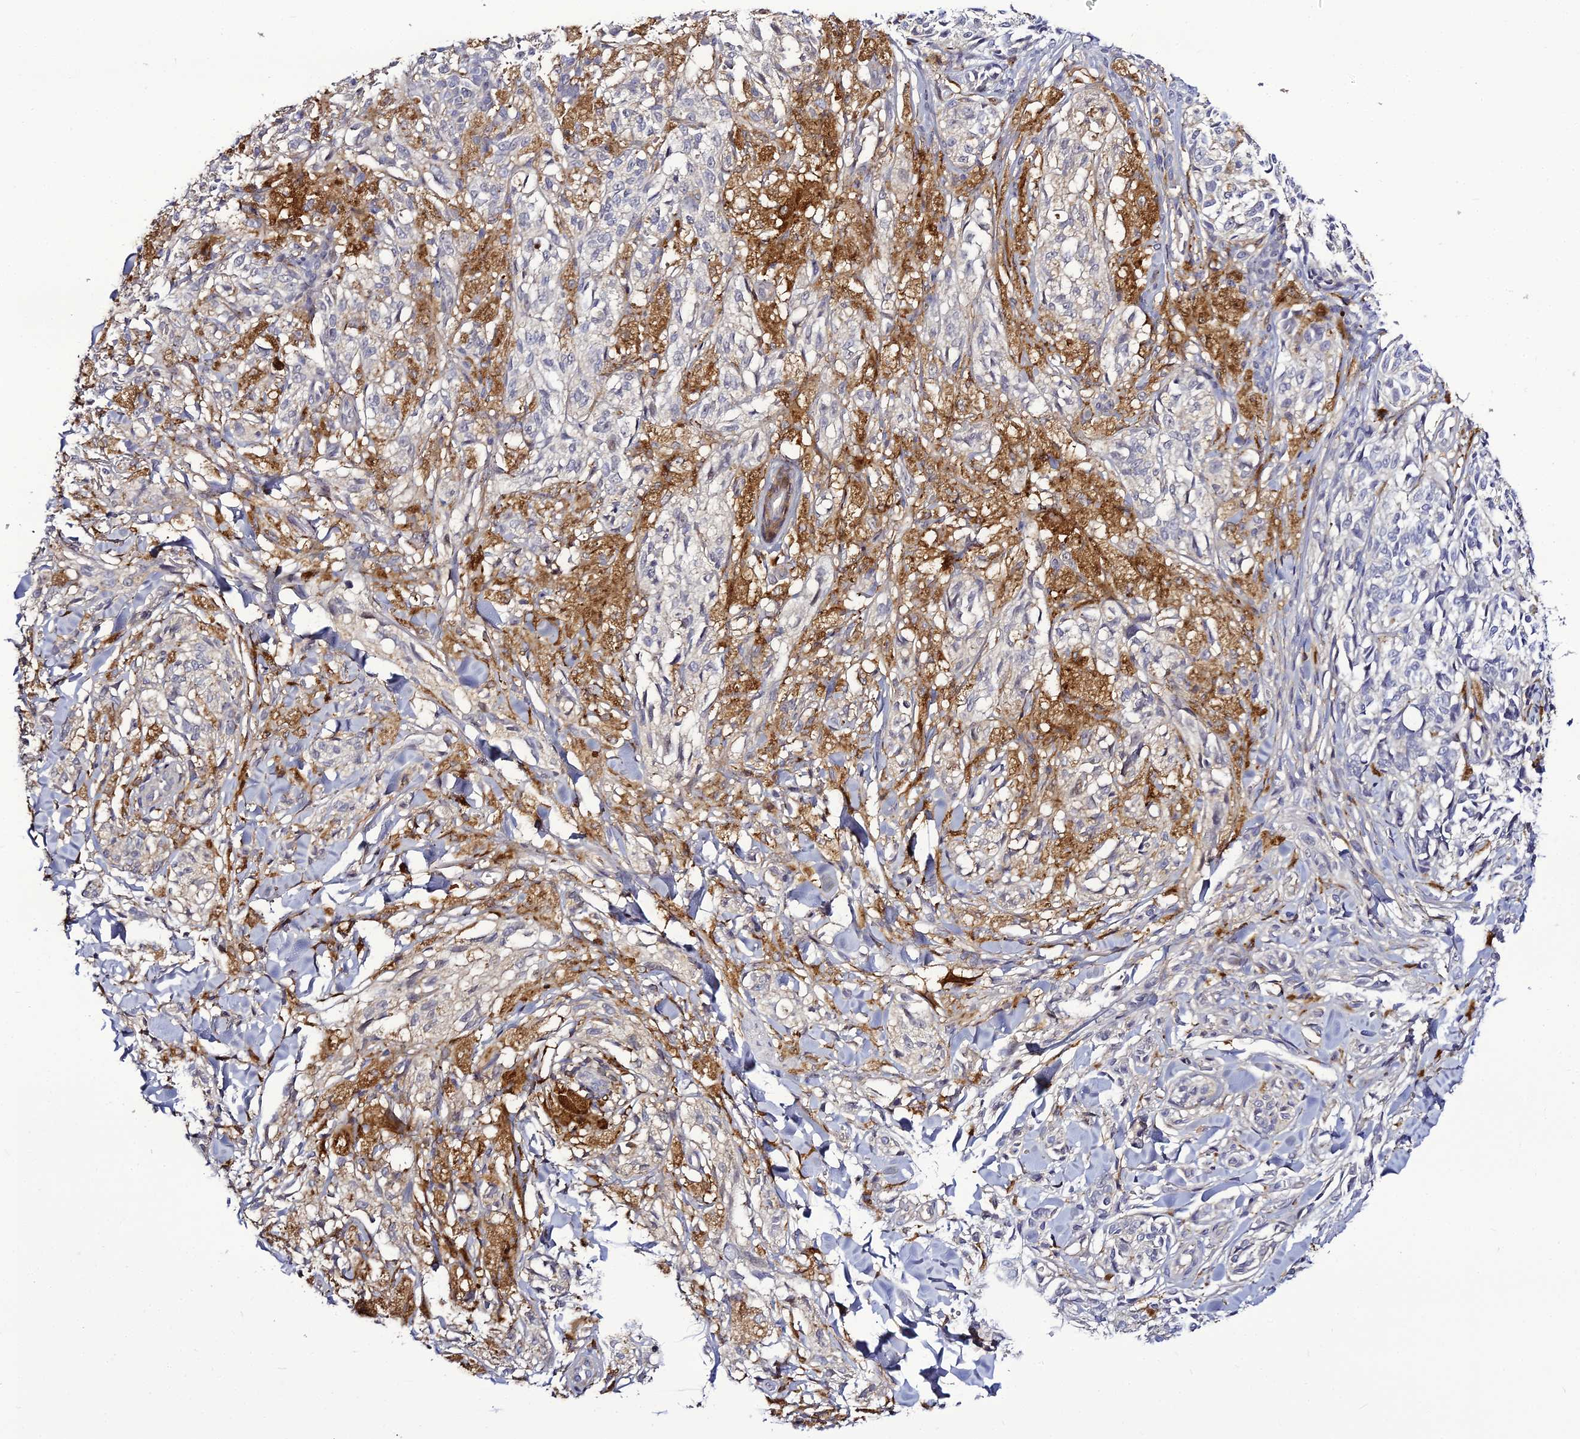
{"staining": {"intensity": "negative", "quantity": "none", "location": "none"}, "tissue": "melanoma", "cell_type": "Tumor cells", "image_type": "cancer", "snomed": [{"axis": "morphology", "description": "Malignant melanoma, NOS"}, {"axis": "topography", "description": "Skin of upper extremity"}], "caption": "Immunohistochemical staining of malignant melanoma displays no significant staining in tumor cells.", "gene": "IL4I1", "patient": {"sex": "male", "age": 40}}